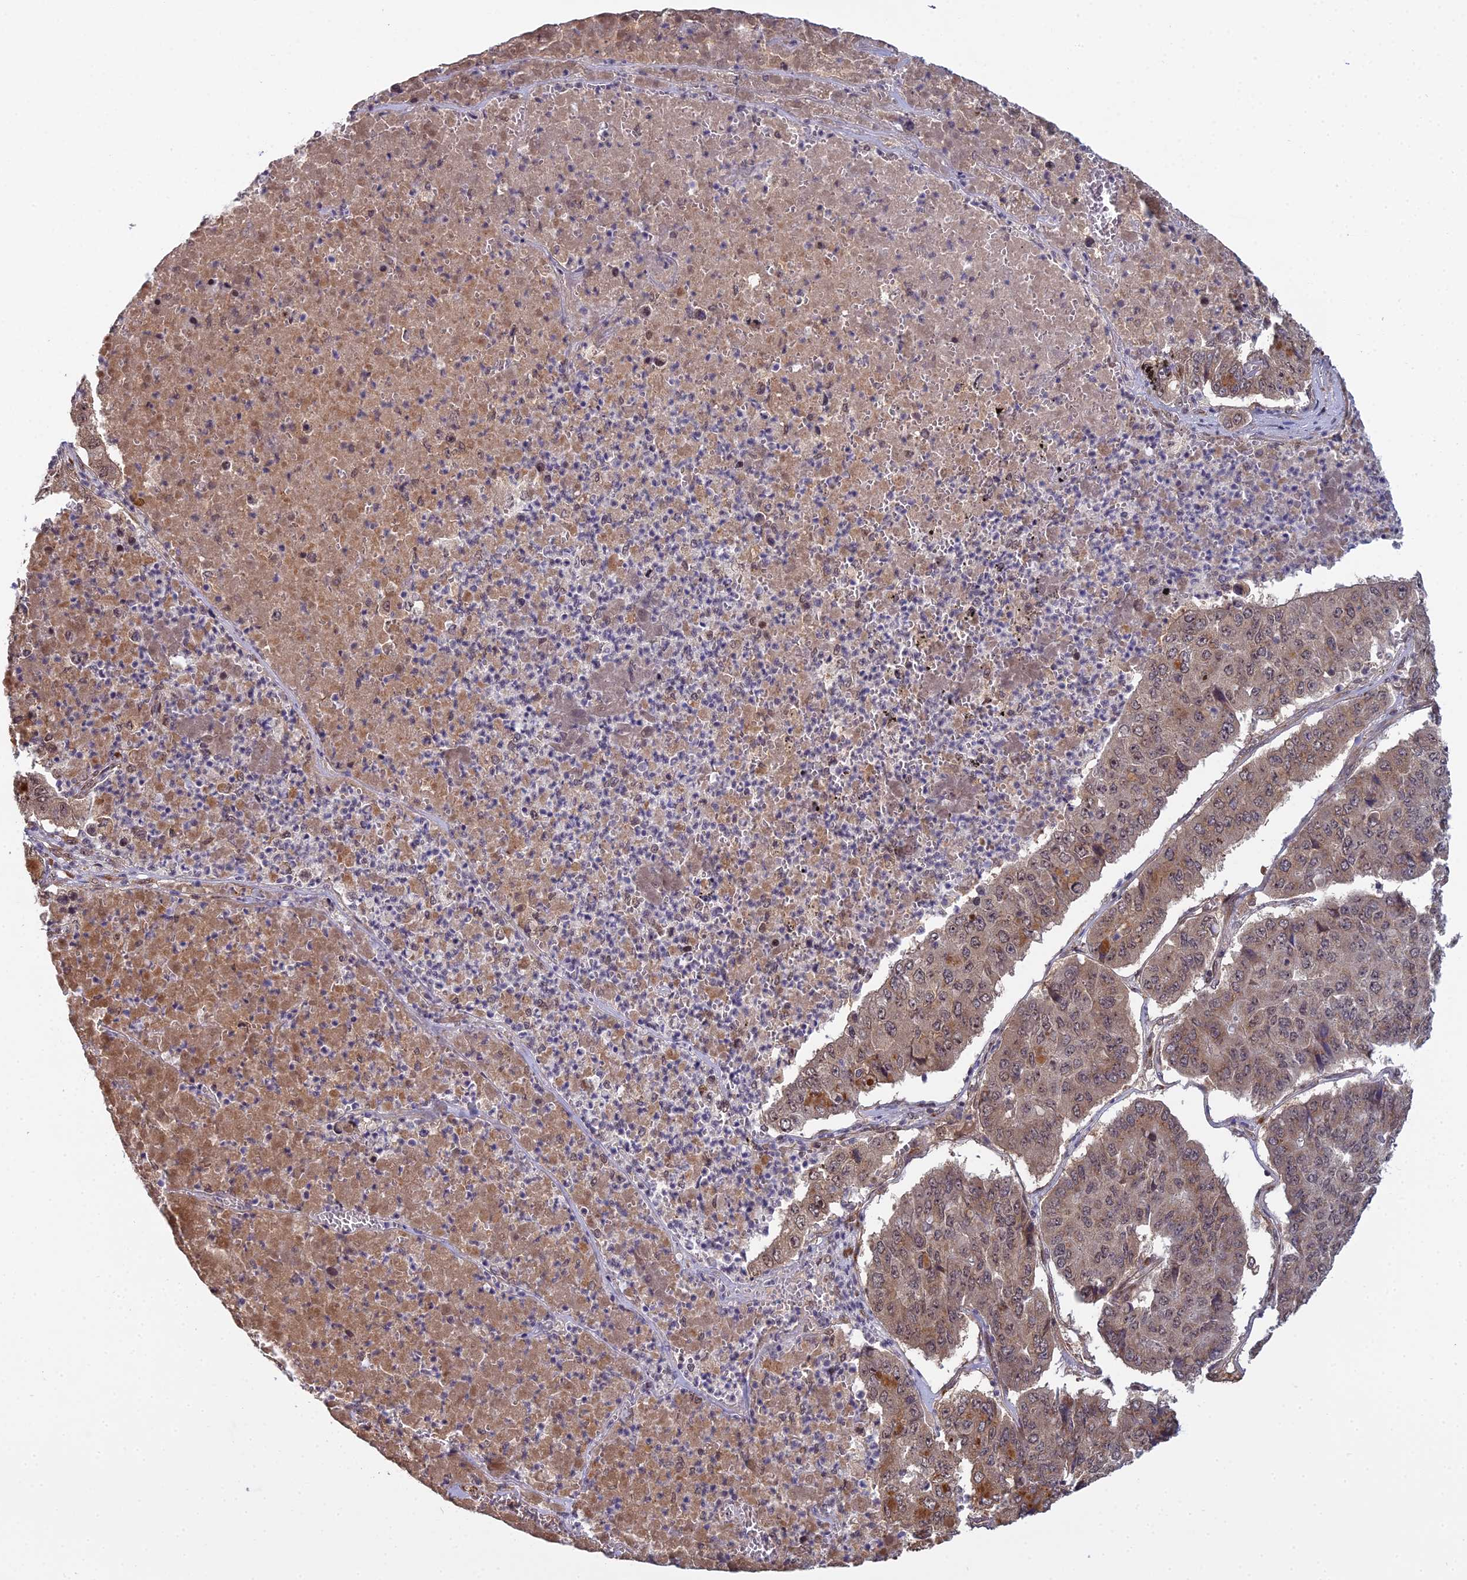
{"staining": {"intensity": "weak", "quantity": "25%-75%", "location": "nuclear"}, "tissue": "pancreatic cancer", "cell_type": "Tumor cells", "image_type": "cancer", "snomed": [{"axis": "morphology", "description": "Adenocarcinoma, NOS"}, {"axis": "topography", "description": "Pancreas"}], "caption": "Tumor cells exhibit low levels of weak nuclear expression in about 25%-75% of cells in pancreatic cancer.", "gene": "MEOX1", "patient": {"sex": "male", "age": 50}}